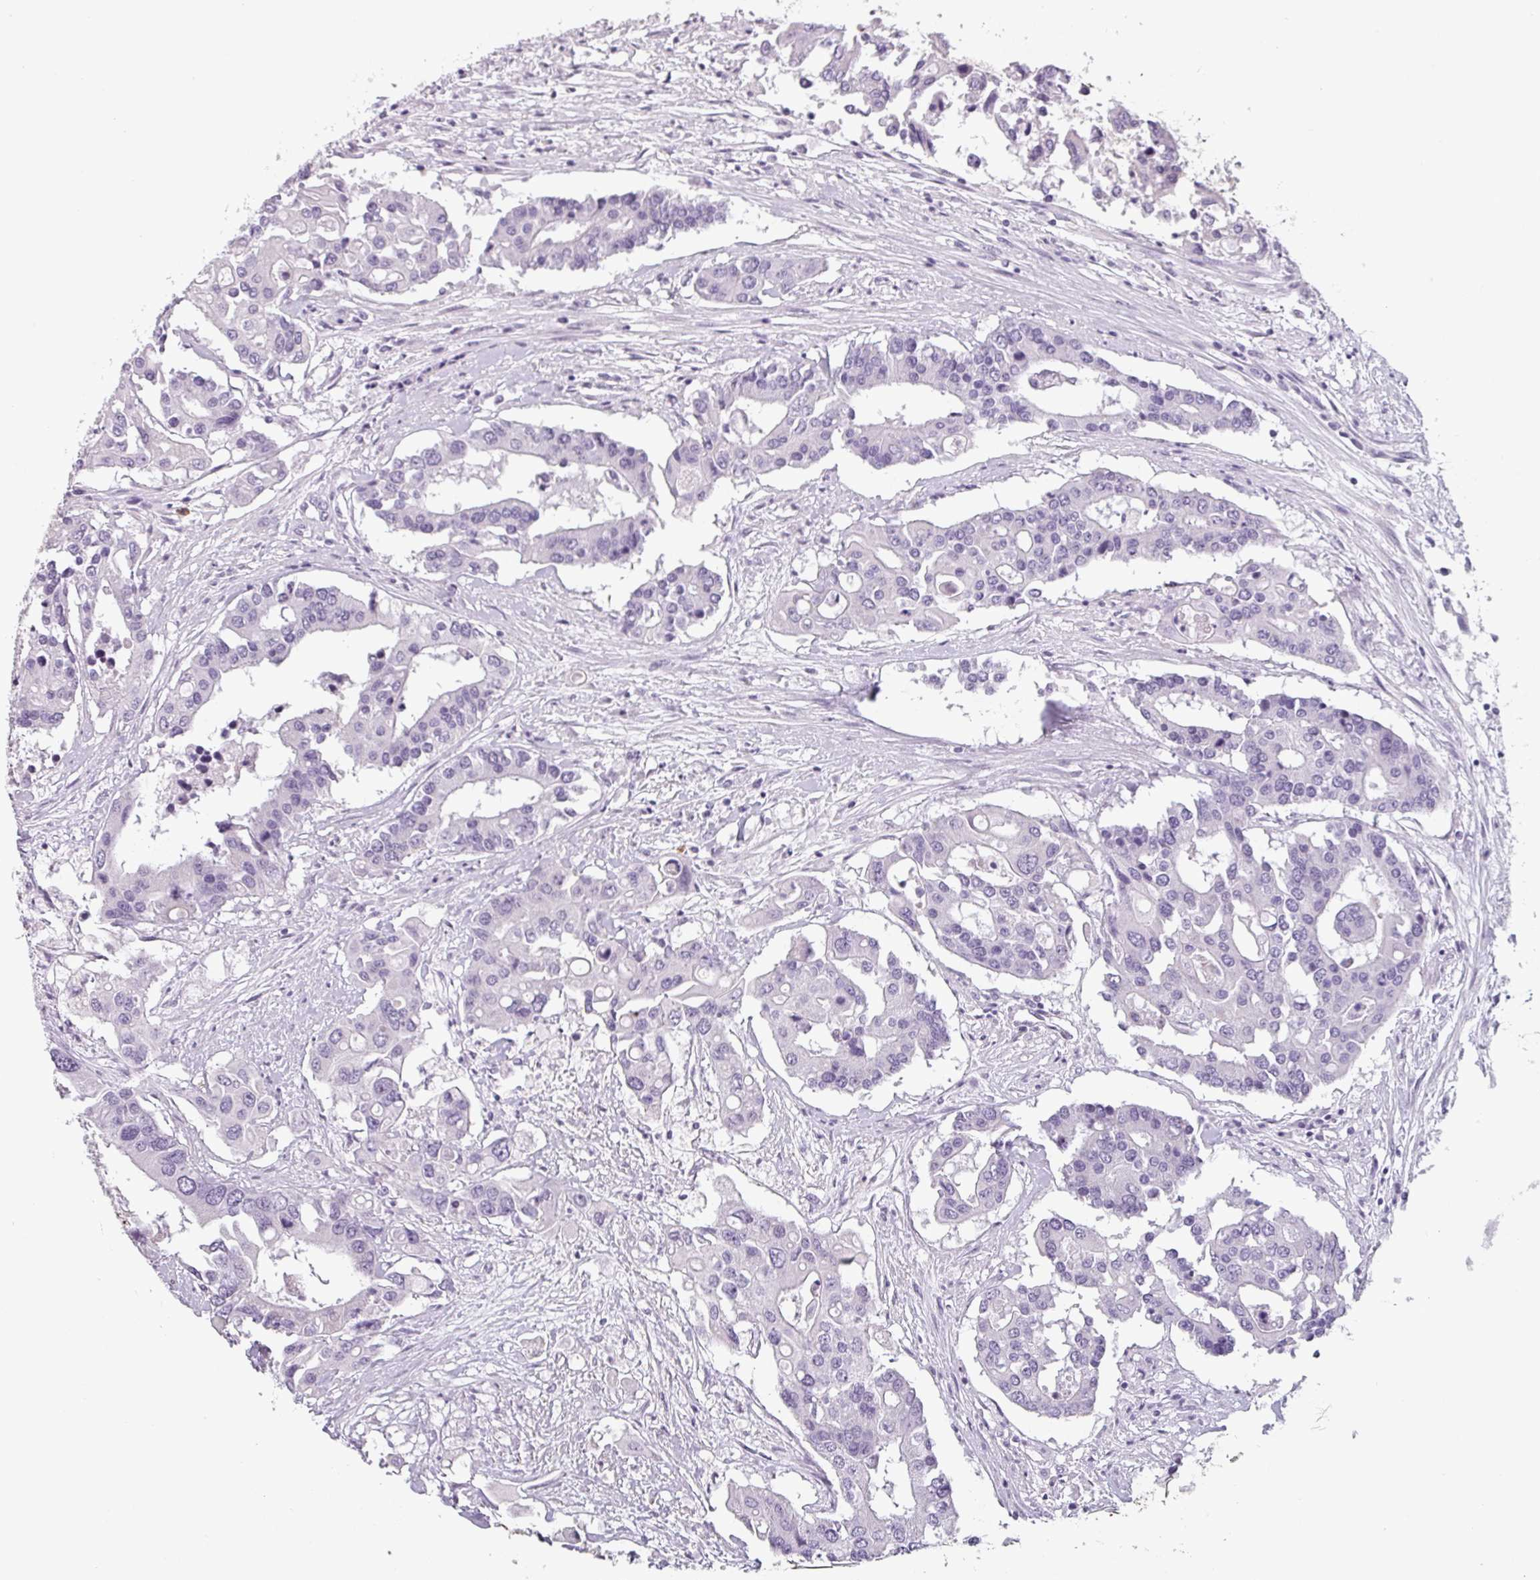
{"staining": {"intensity": "negative", "quantity": "none", "location": "none"}, "tissue": "colorectal cancer", "cell_type": "Tumor cells", "image_type": "cancer", "snomed": [{"axis": "morphology", "description": "Adenocarcinoma, NOS"}, {"axis": "topography", "description": "Colon"}], "caption": "The micrograph displays no significant expression in tumor cells of colorectal cancer (adenocarcinoma).", "gene": "SFTPA1", "patient": {"sex": "male", "age": 77}}